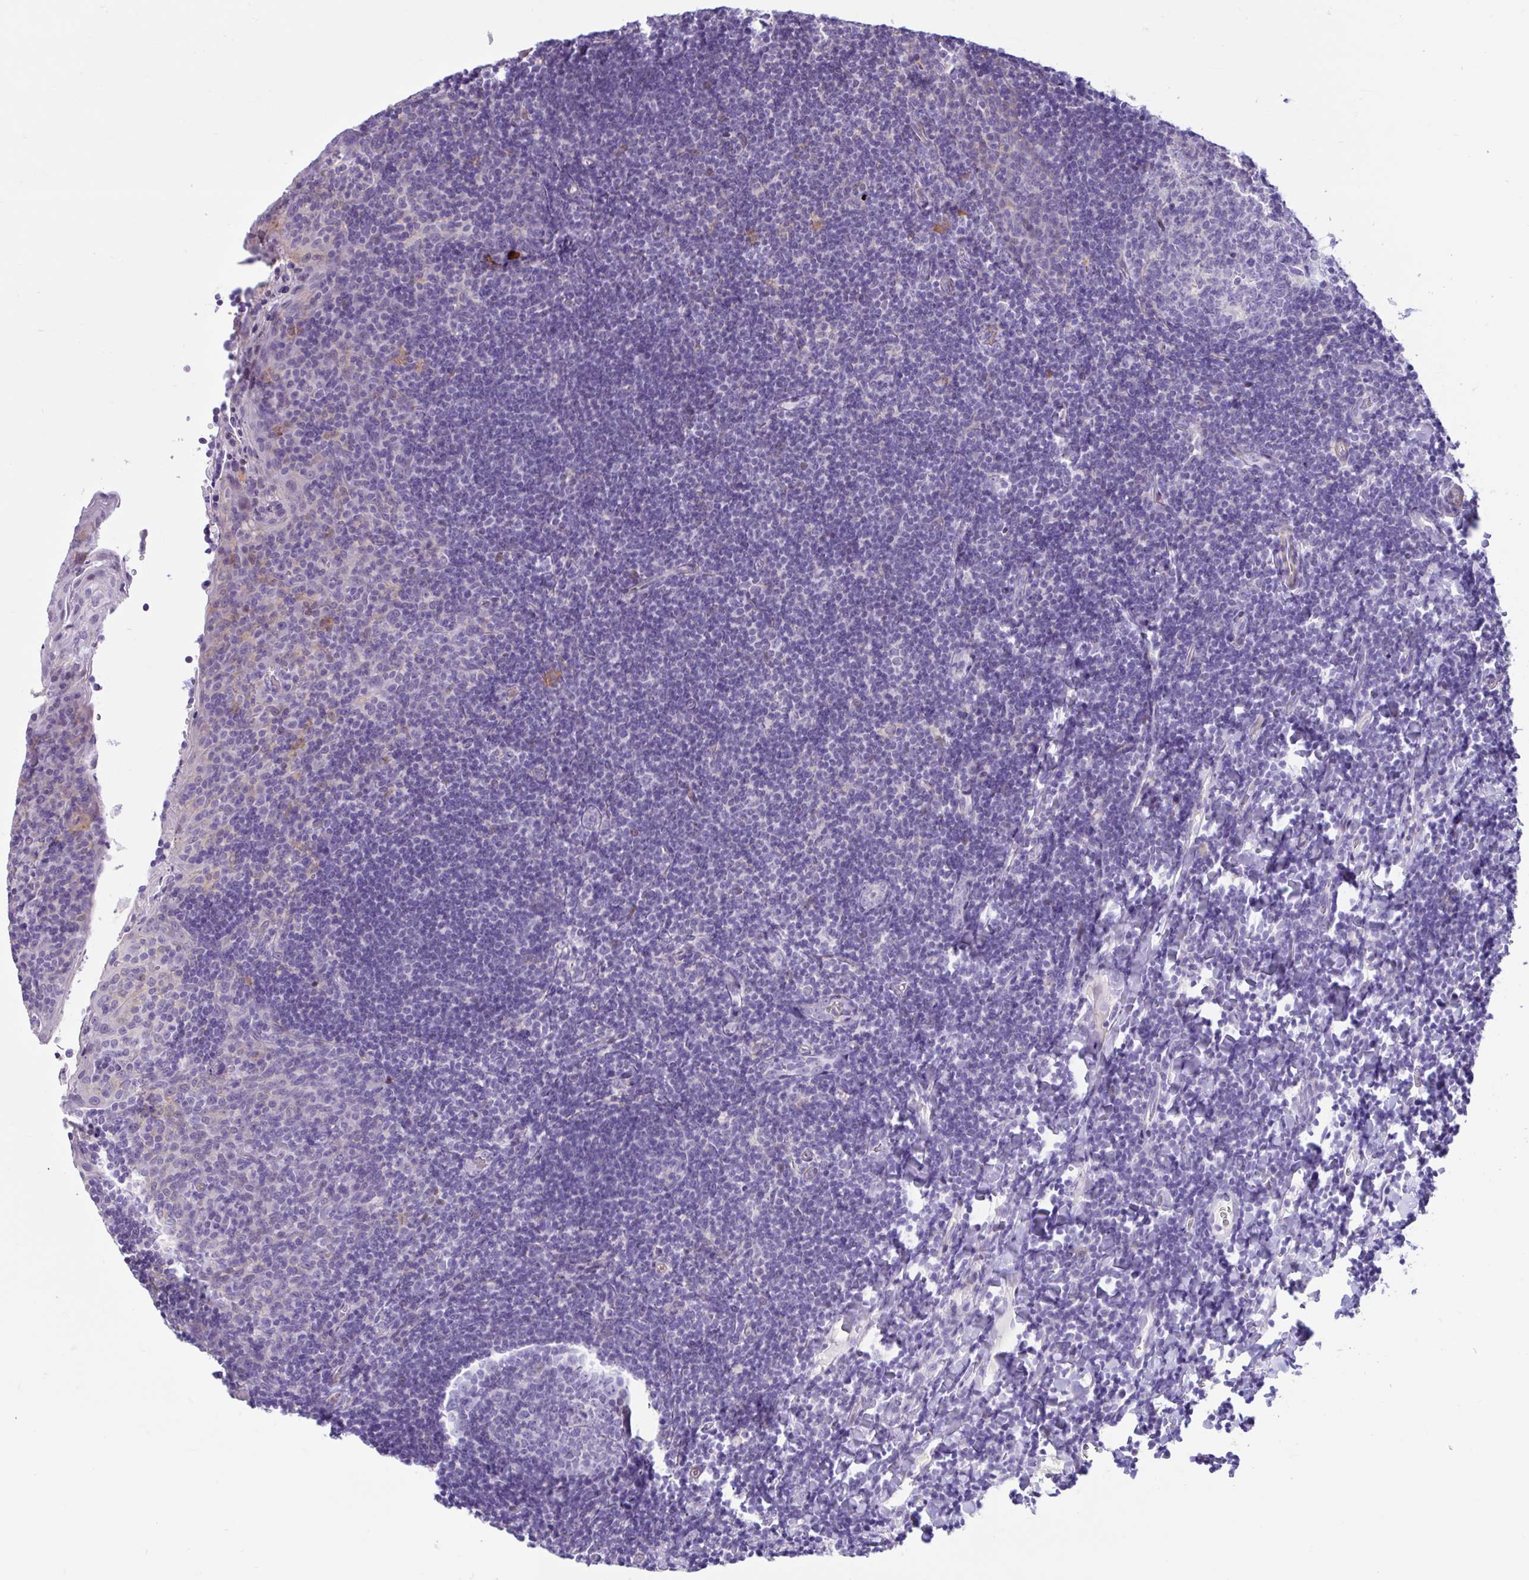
{"staining": {"intensity": "negative", "quantity": "none", "location": "none"}, "tissue": "tonsil", "cell_type": "Germinal center cells", "image_type": "normal", "snomed": [{"axis": "morphology", "description": "Normal tissue, NOS"}, {"axis": "topography", "description": "Tonsil"}], "caption": "DAB immunohistochemical staining of normal human tonsil reveals no significant positivity in germinal center cells.", "gene": "NHLH2", "patient": {"sex": "male", "age": 17}}